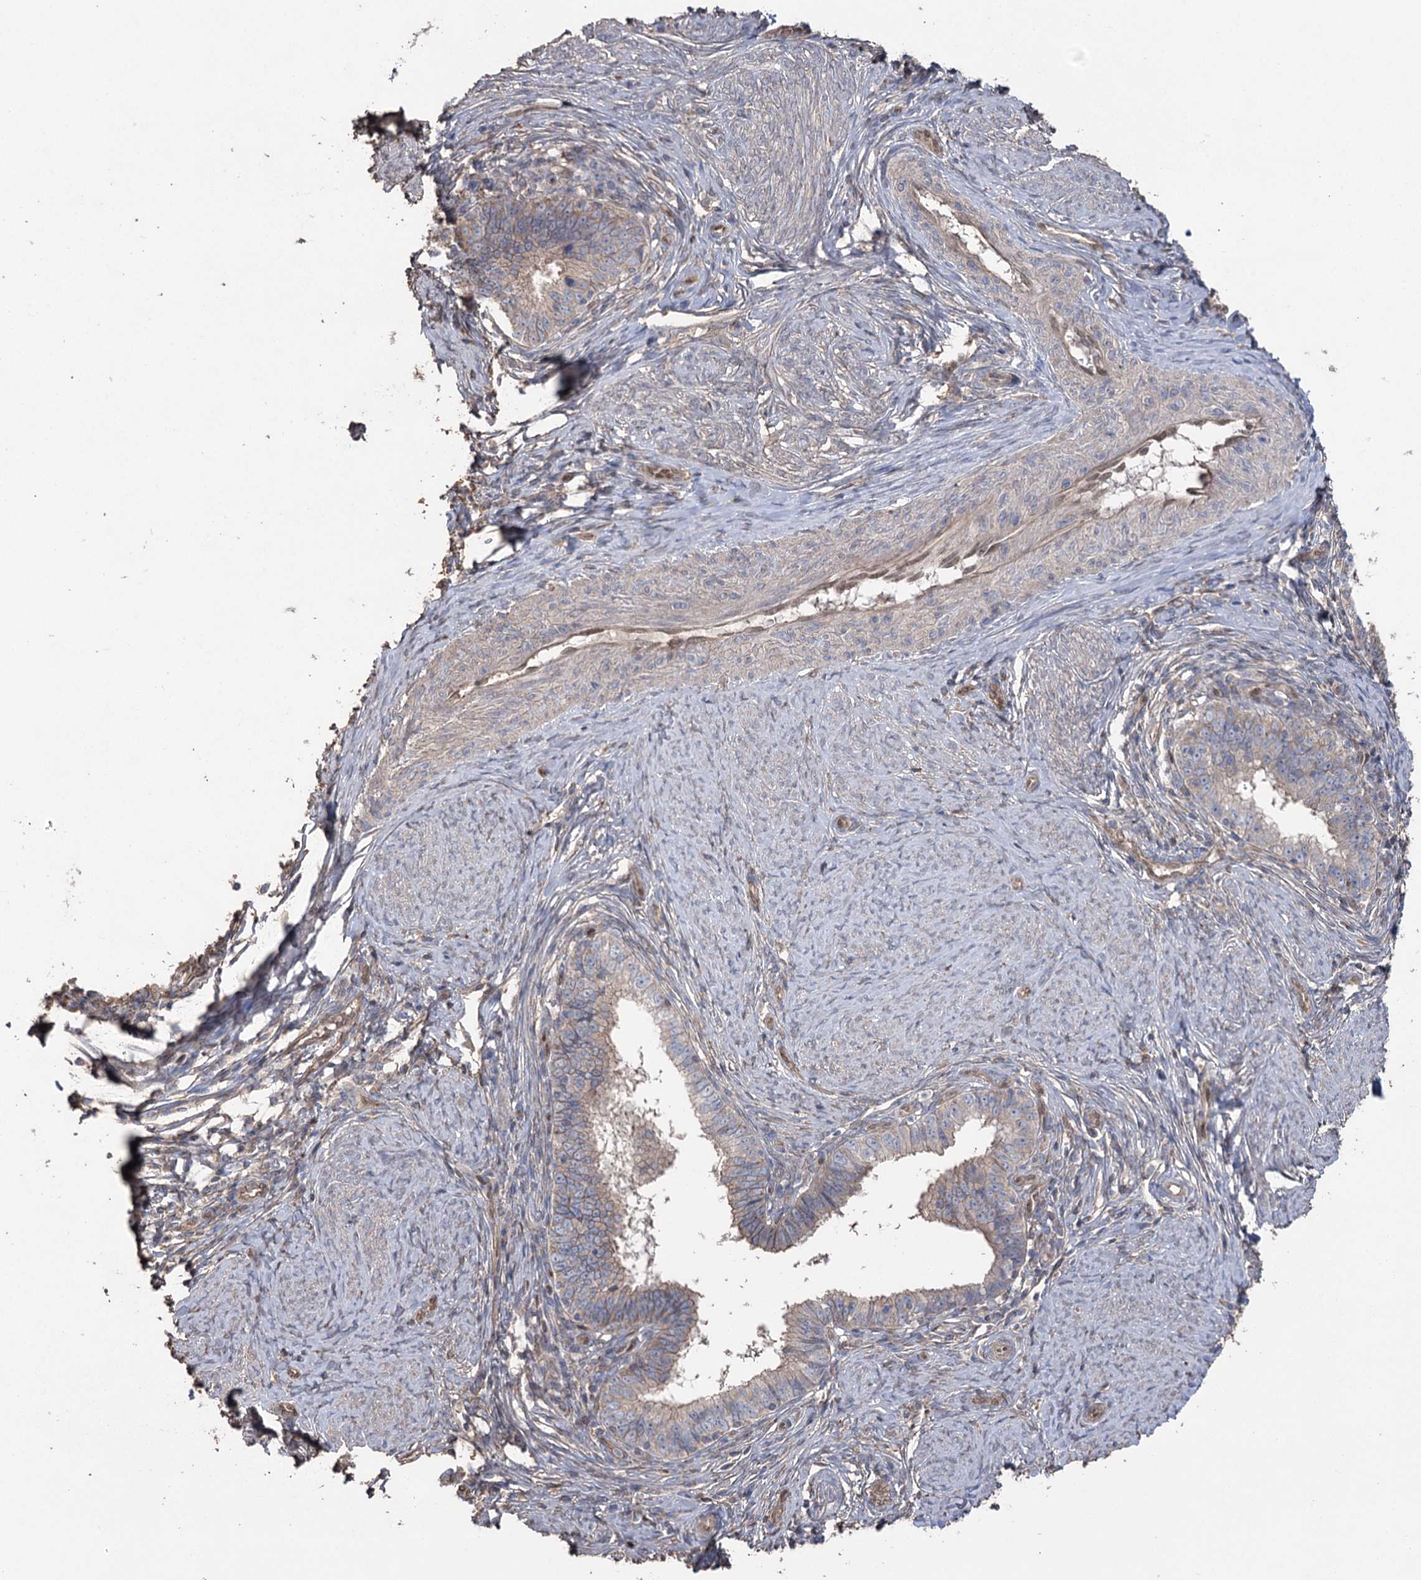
{"staining": {"intensity": "weak", "quantity": "25%-75%", "location": "cytoplasmic/membranous"}, "tissue": "cervical cancer", "cell_type": "Tumor cells", "image_type": "cancer", "snomed": [{"axis": "morphology", "description": "Adenocarcinoma, NOS"}, {"axis": "topography", "description": "Cervix"}], "caption": "An immunohistochemistry photomicrograph of neoplastic tissue is shown. Protein staining in brown highlights weak cytoplasmic/membranous positivity in adenocarcinoma (cervical) within tumor cells.", "gene": "FAM13B", "patient": {"sex": "female", "age": 36}}